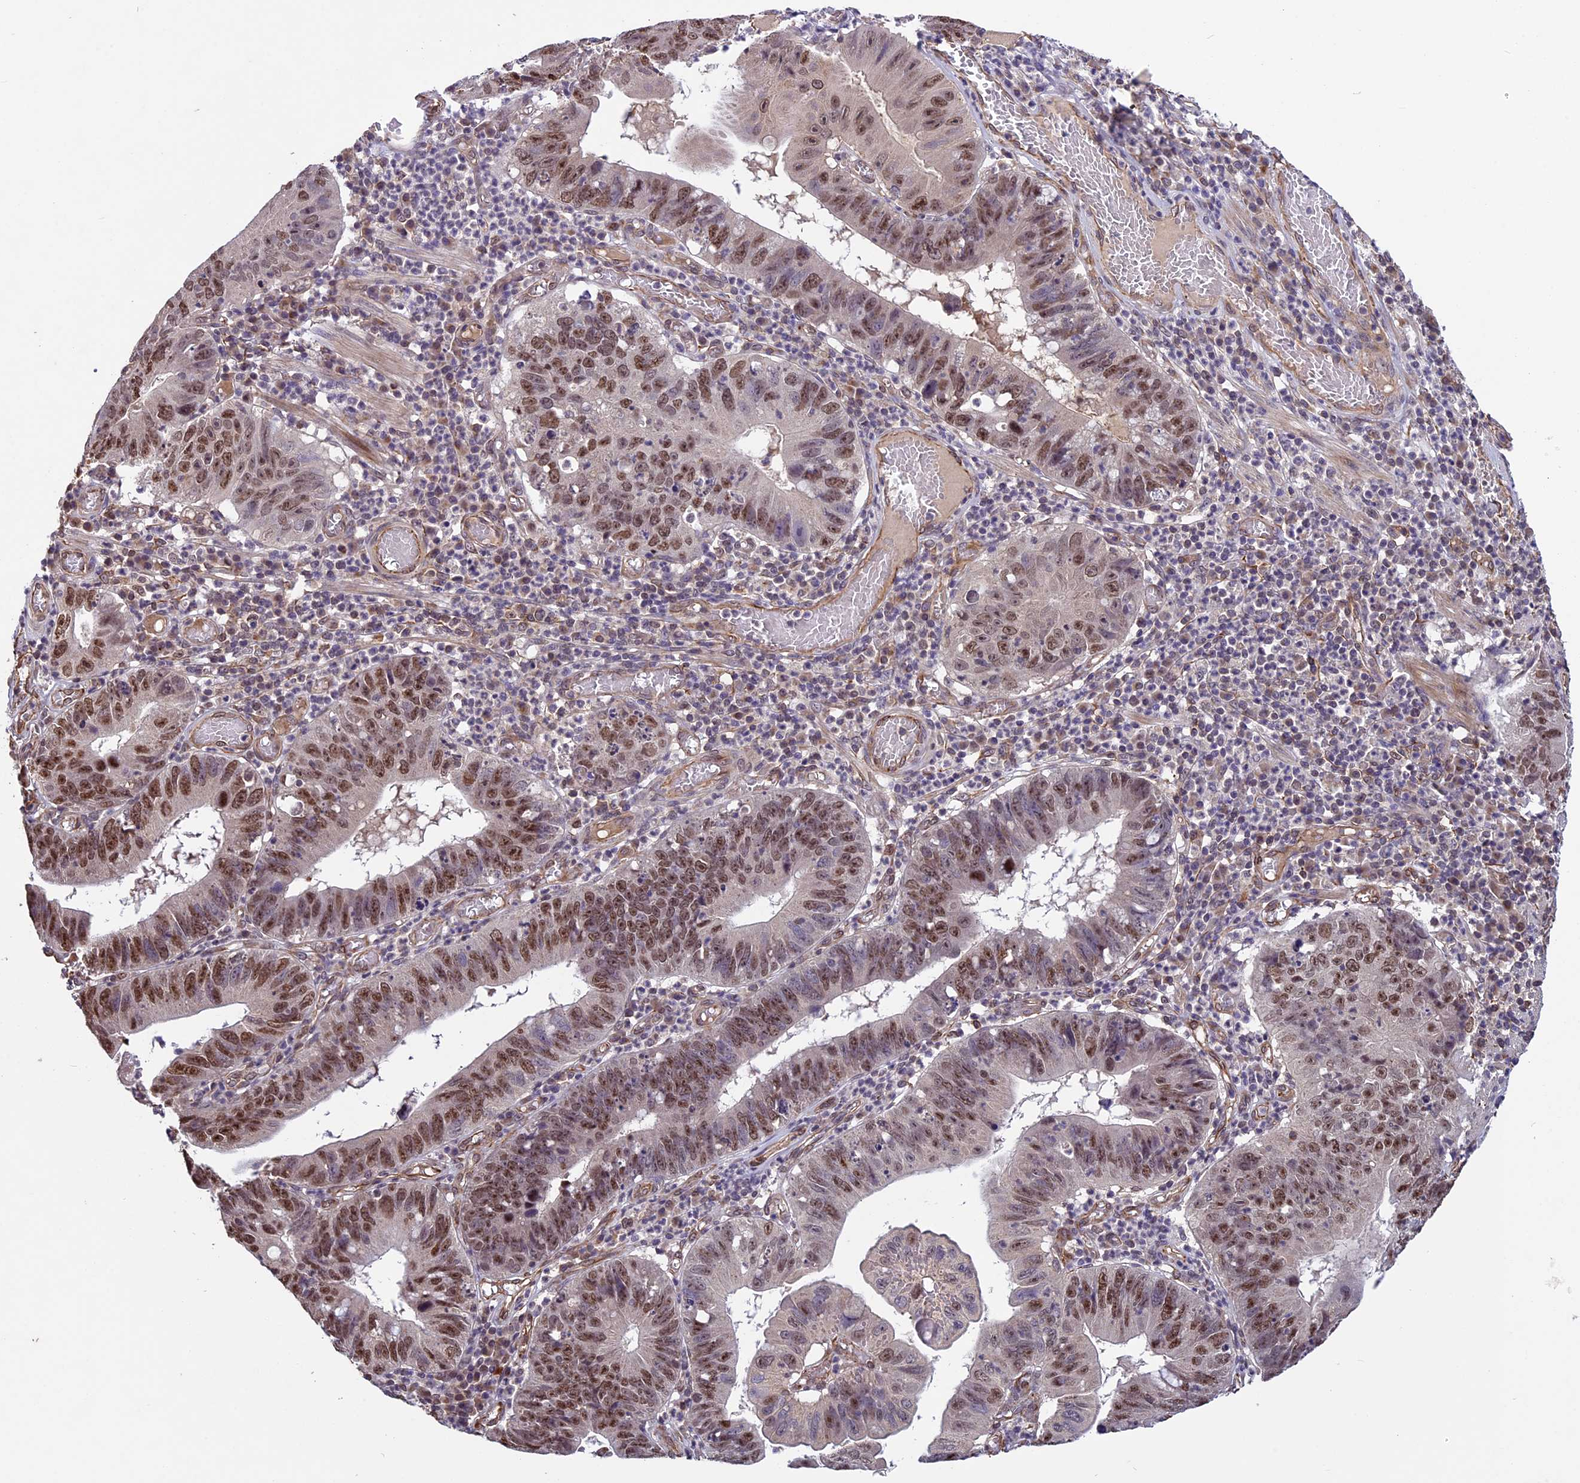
{"staining": {"intensity": "moderate", "quantity": ">75%", "location": "nuclear"}, "tissue": "stomach cancer", "cell_type": "Tumor cells", "image_type": "cancer", "snomed": [{"axis": "morphology", "description": "Adenocarcinoma, NOS"}, {"axis": "topography", "description": "Stomach"}], "caption": "Stomach adenocarcinoma was stained to show a protein in brown. There is medium levels of moderate nuclear staining in approximately >75% of tumor cells.", "gene": "C3orf70", "patient": {"sex": "male", "age": 59}}